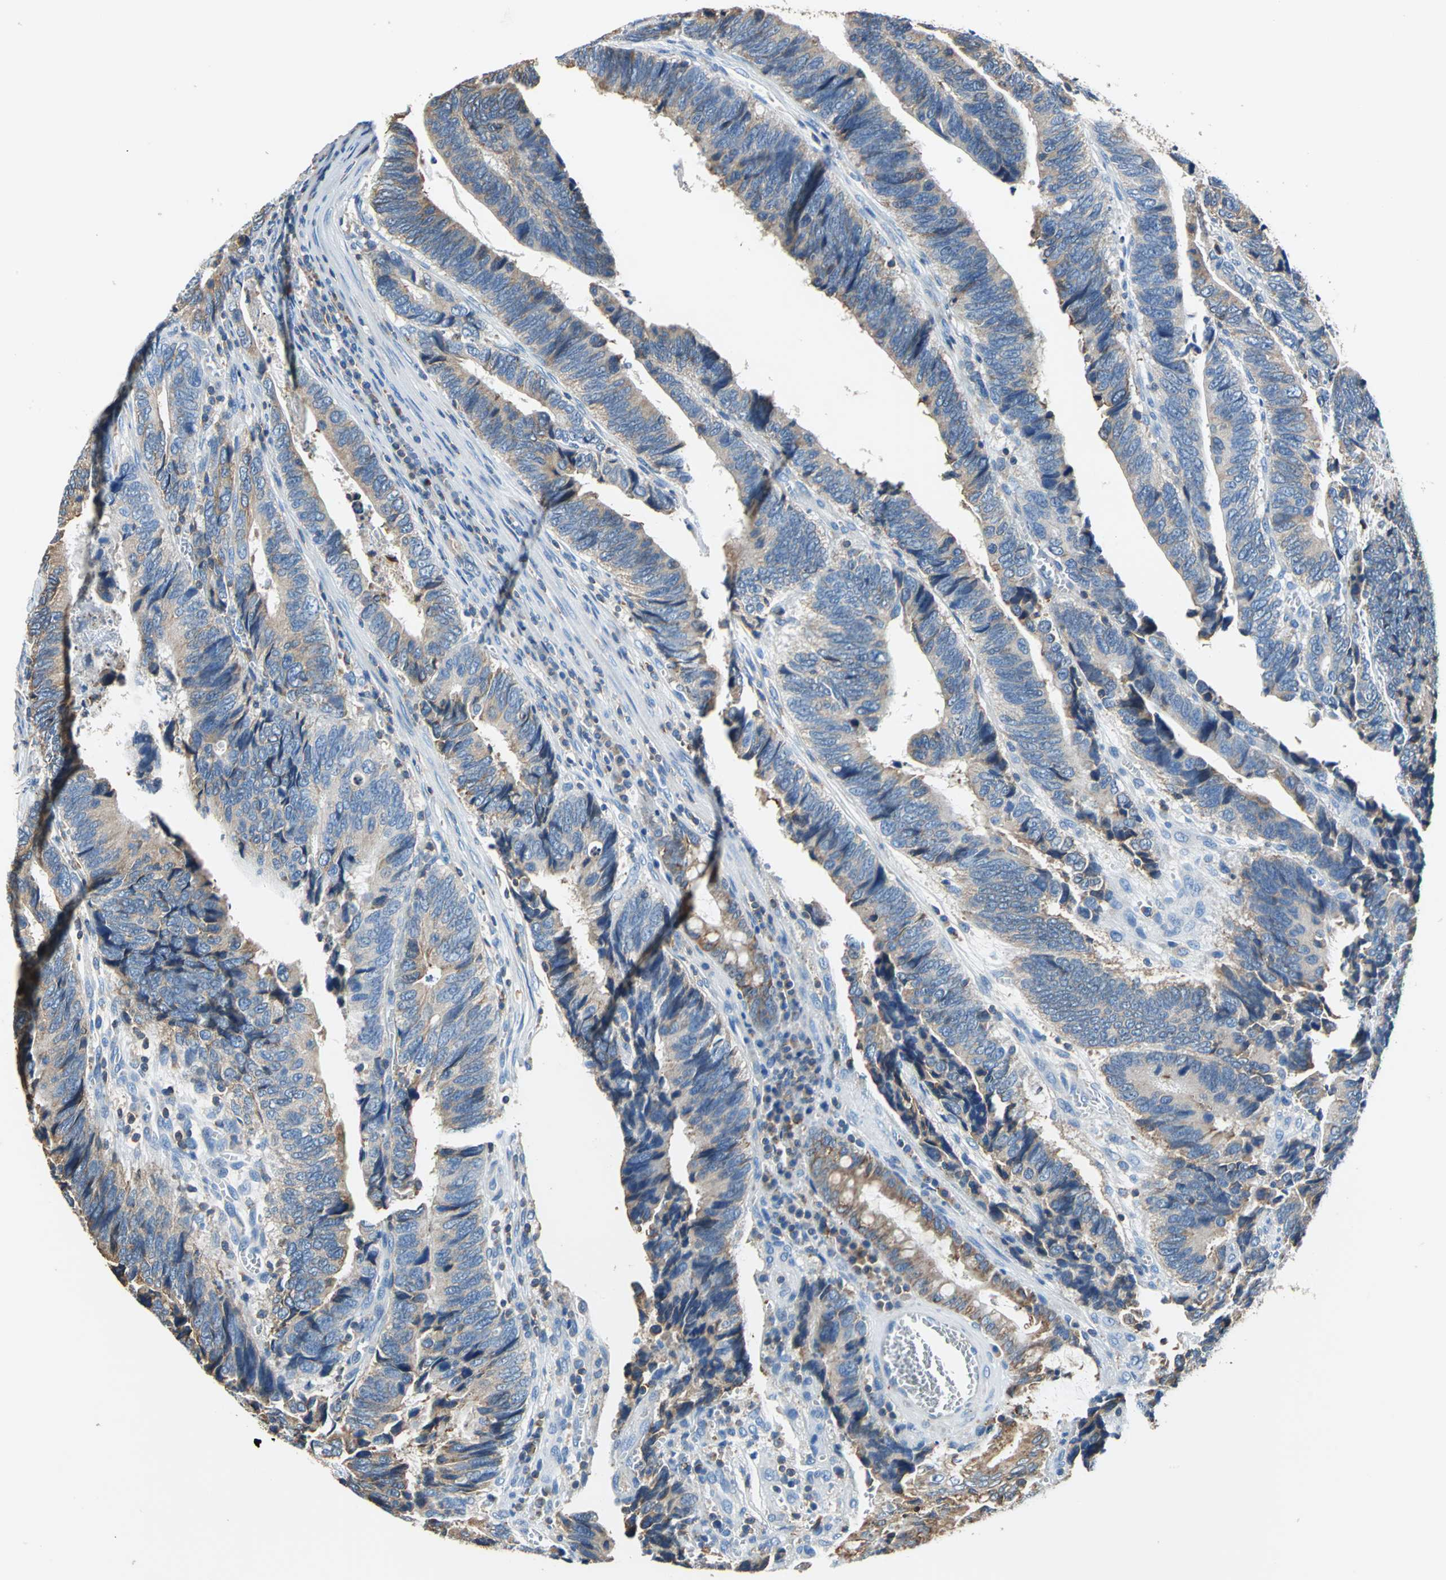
{"staining": {"intensity": "moderate", "quantity": ">75%", "location": "cytoplasmic/membranous"}, "tissue": "colorectal cancer", "cell_type": "Tumor cells", "image_type": "cancer", "snomed": [{"axis": "morphology", "description": "Adenocarcinoma, NOS"}, {"axis": "topography", "description": "Colon"}], "caption": "There is medium levels of moderate cytoplasmic/membranous positivity in tumor cells of adenocarcinoma (colorectal), as demonstrated by immunohistochemical staining (brown color).", "gene": "SEPTIN6", "patient": {"sex": "male", "age": 72}}